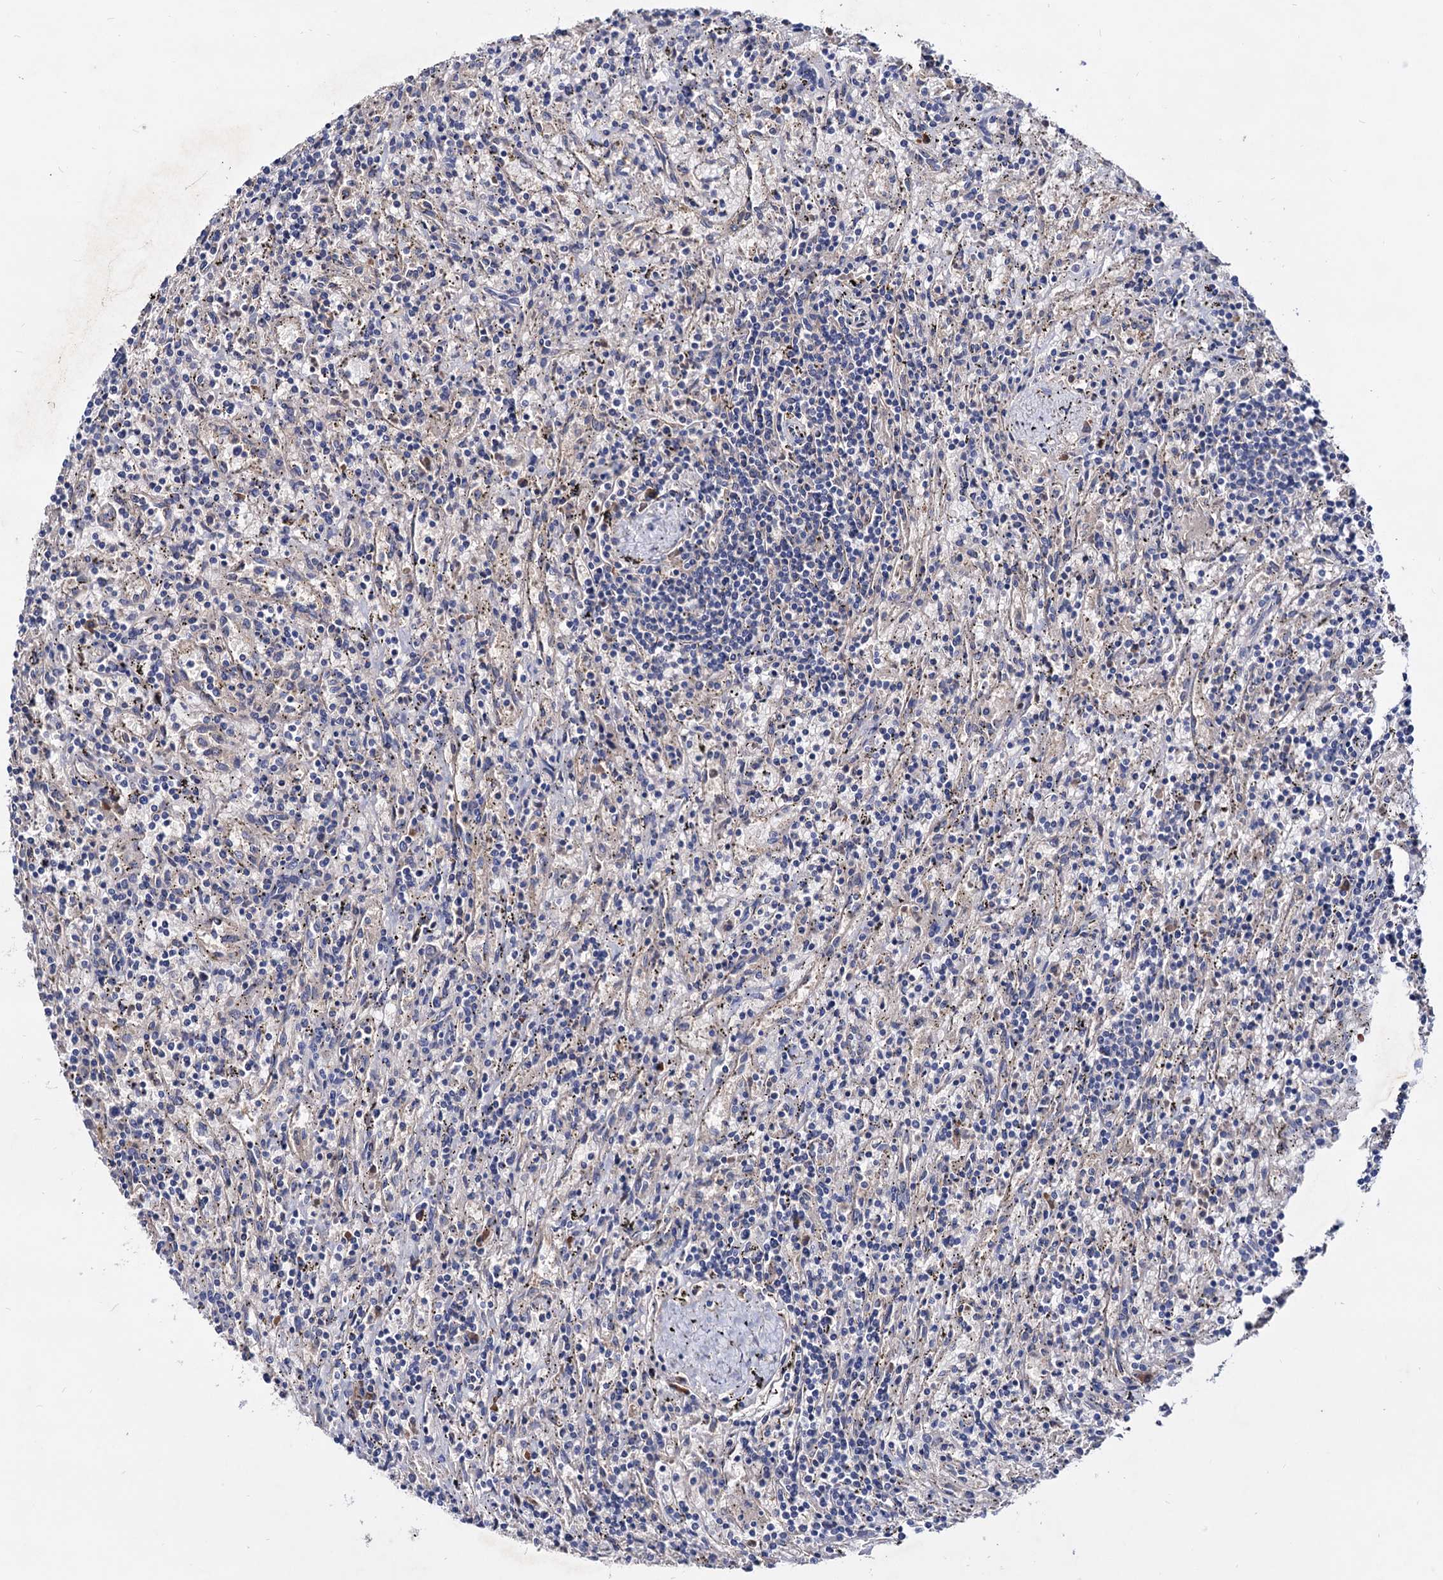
{"staining": {"intensity": "negative", "quantity": "none", "location": "none"}, "tissue": "lymphoma", "cell_type": "Tumor cells", "image_type": "cancer", "snomed": [{"axis": "morphology", "description": "Malignant lymphoma, non-Hodgkin's type, Low grade"}, {"axis": "topography", "description": "Spleen"}], "caption": "The micrograph exhibits no staining of tumor cells in malignant lymphoma, non-Hodgkin's type (low-grade). The staining was performed using DAB (3,3'-diaminobenzidine) to visualize the protein expression in brown, while the nuclei were stained in blue with hematoxylin (Magnification: 20x).", "gene": "NPAS4", "patient": {"sex": "male", "age": 76}}